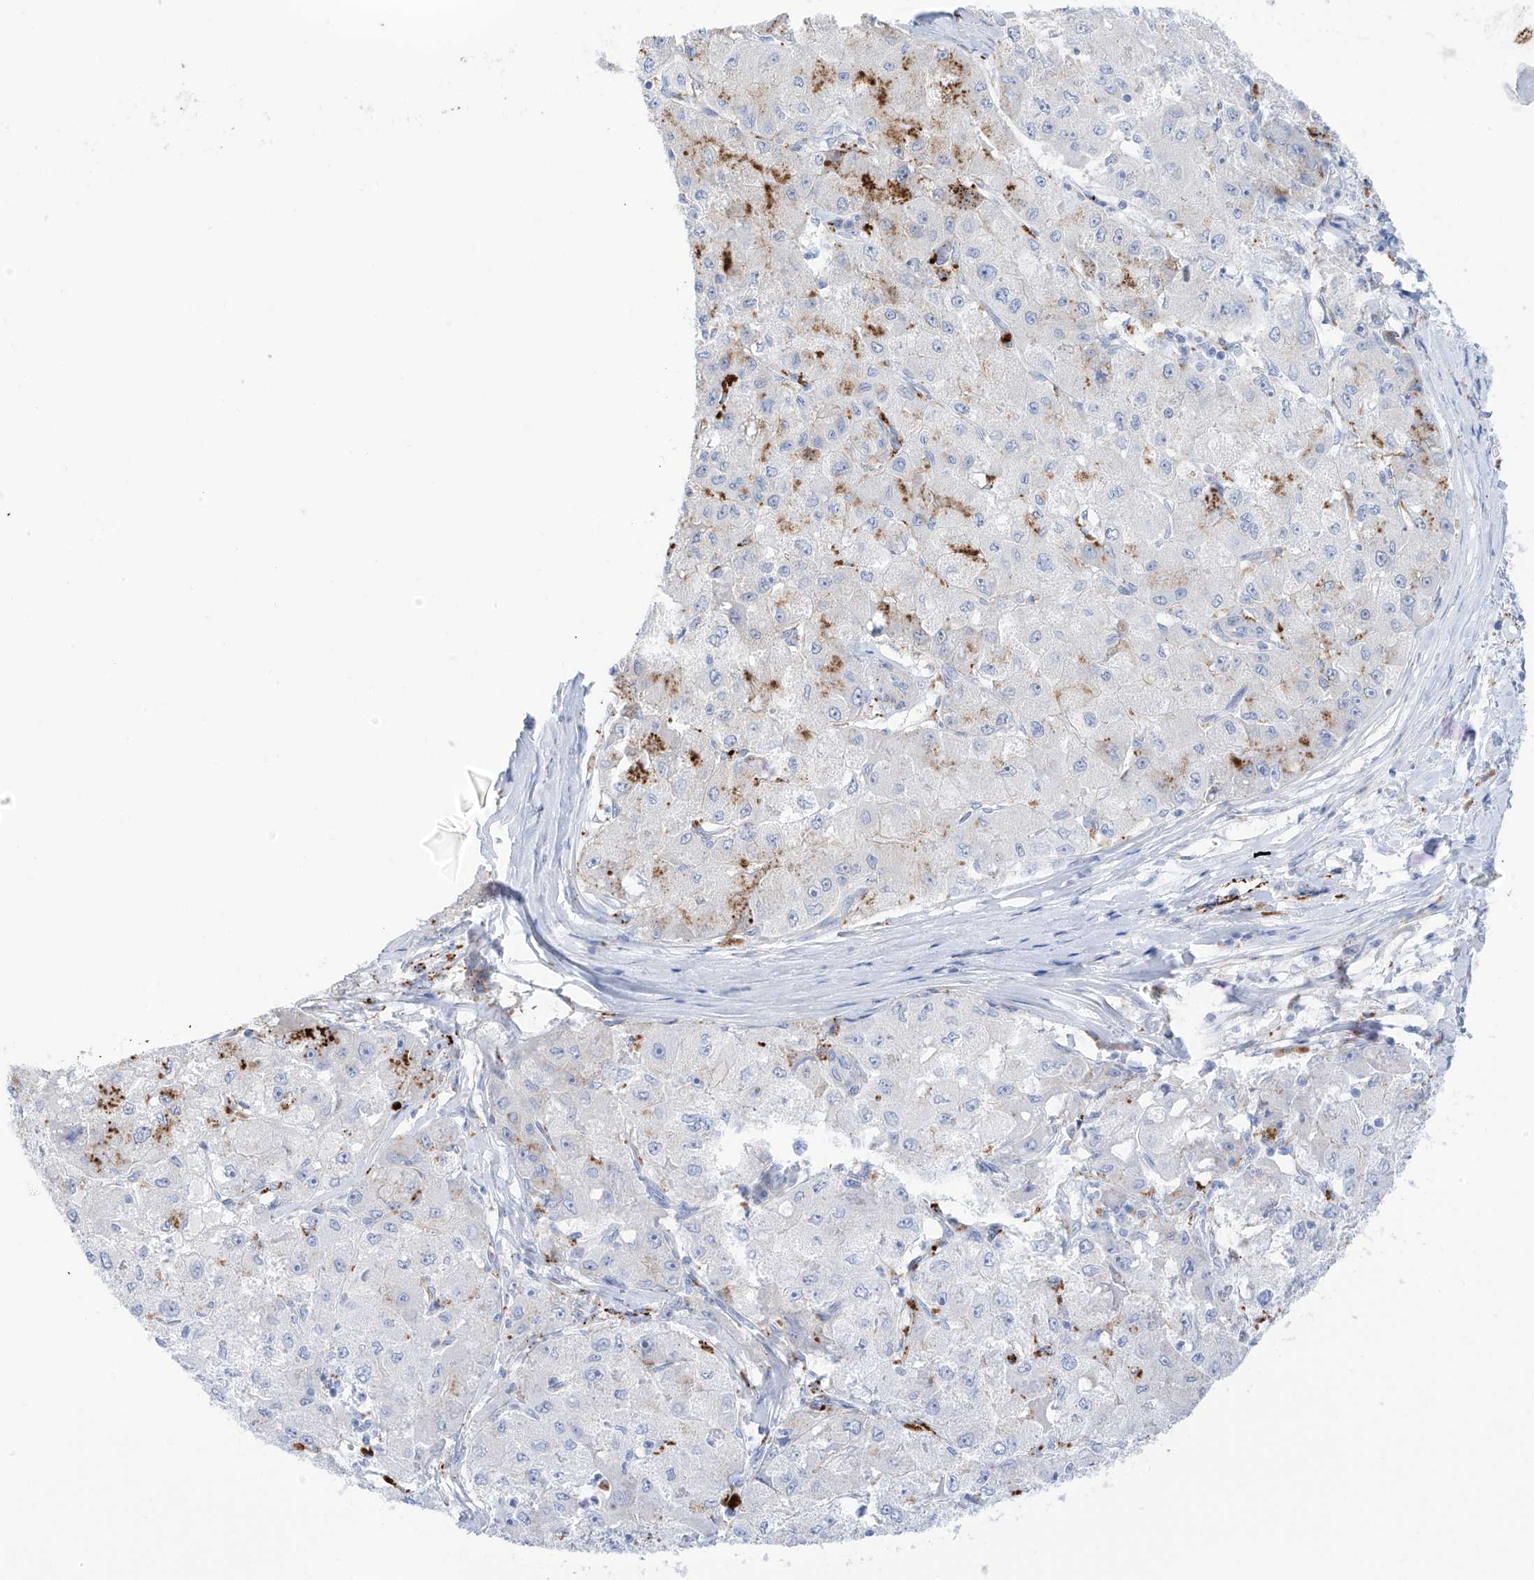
{"staining": {"intensity": "negative", "quantity": "none", "location": "none"}, "tissue": "liver cancer", "cell_type": "Tumor cells", "image_type": "cancer", "snomed": [{"axis": "morphology", "description": "Carcinoma, Hepatocellular, NOS"}, {"axis": "topography", "description": "Liver"}], "caption": "There is no significant positivity in tumor cells of liver cancer (hepatocellular carcinoma).", "gene": "PSPH", "patient": {"sex": "male", "age": 80}}